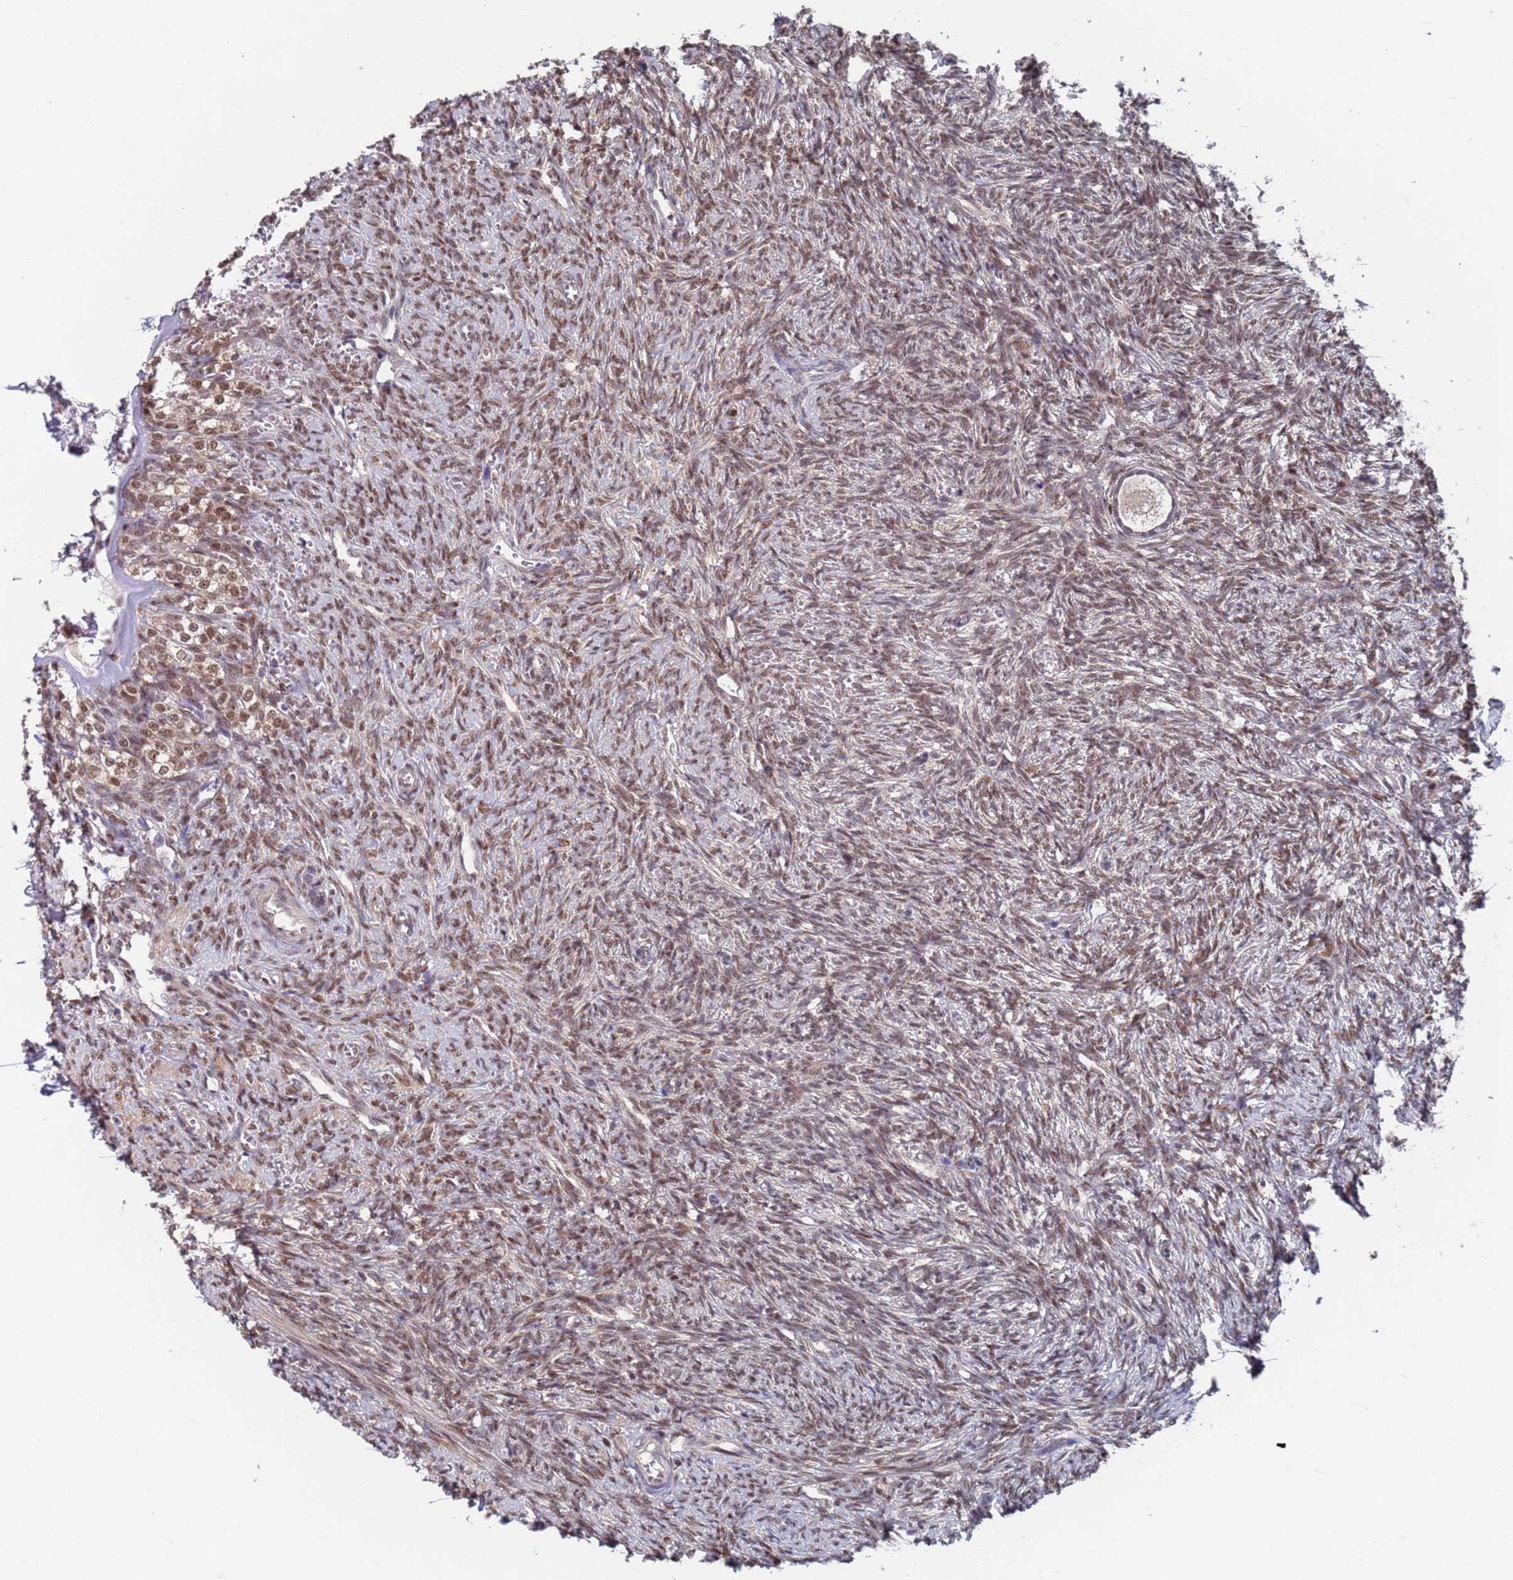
{"staining": {"intensity": "negative", "quantity": "none", "location": "none"}, "tissue": "ovary", "cell_type": "Follicle cells", "image_type": "normal", "snomed": [{"axis": "morphology", "description": "Normal tissue, NOS"}, {"axis": "topography", "description": "Ovary"}], "caption": "Immunohistochemistry (IHC) of unremarkable ovary demonstrates no expression in follicle cells. (Brightfield microscopy of DAB IHC at high magnification).", "gene": "RPP25", "patient": {"sex": "female", "age": 41}}